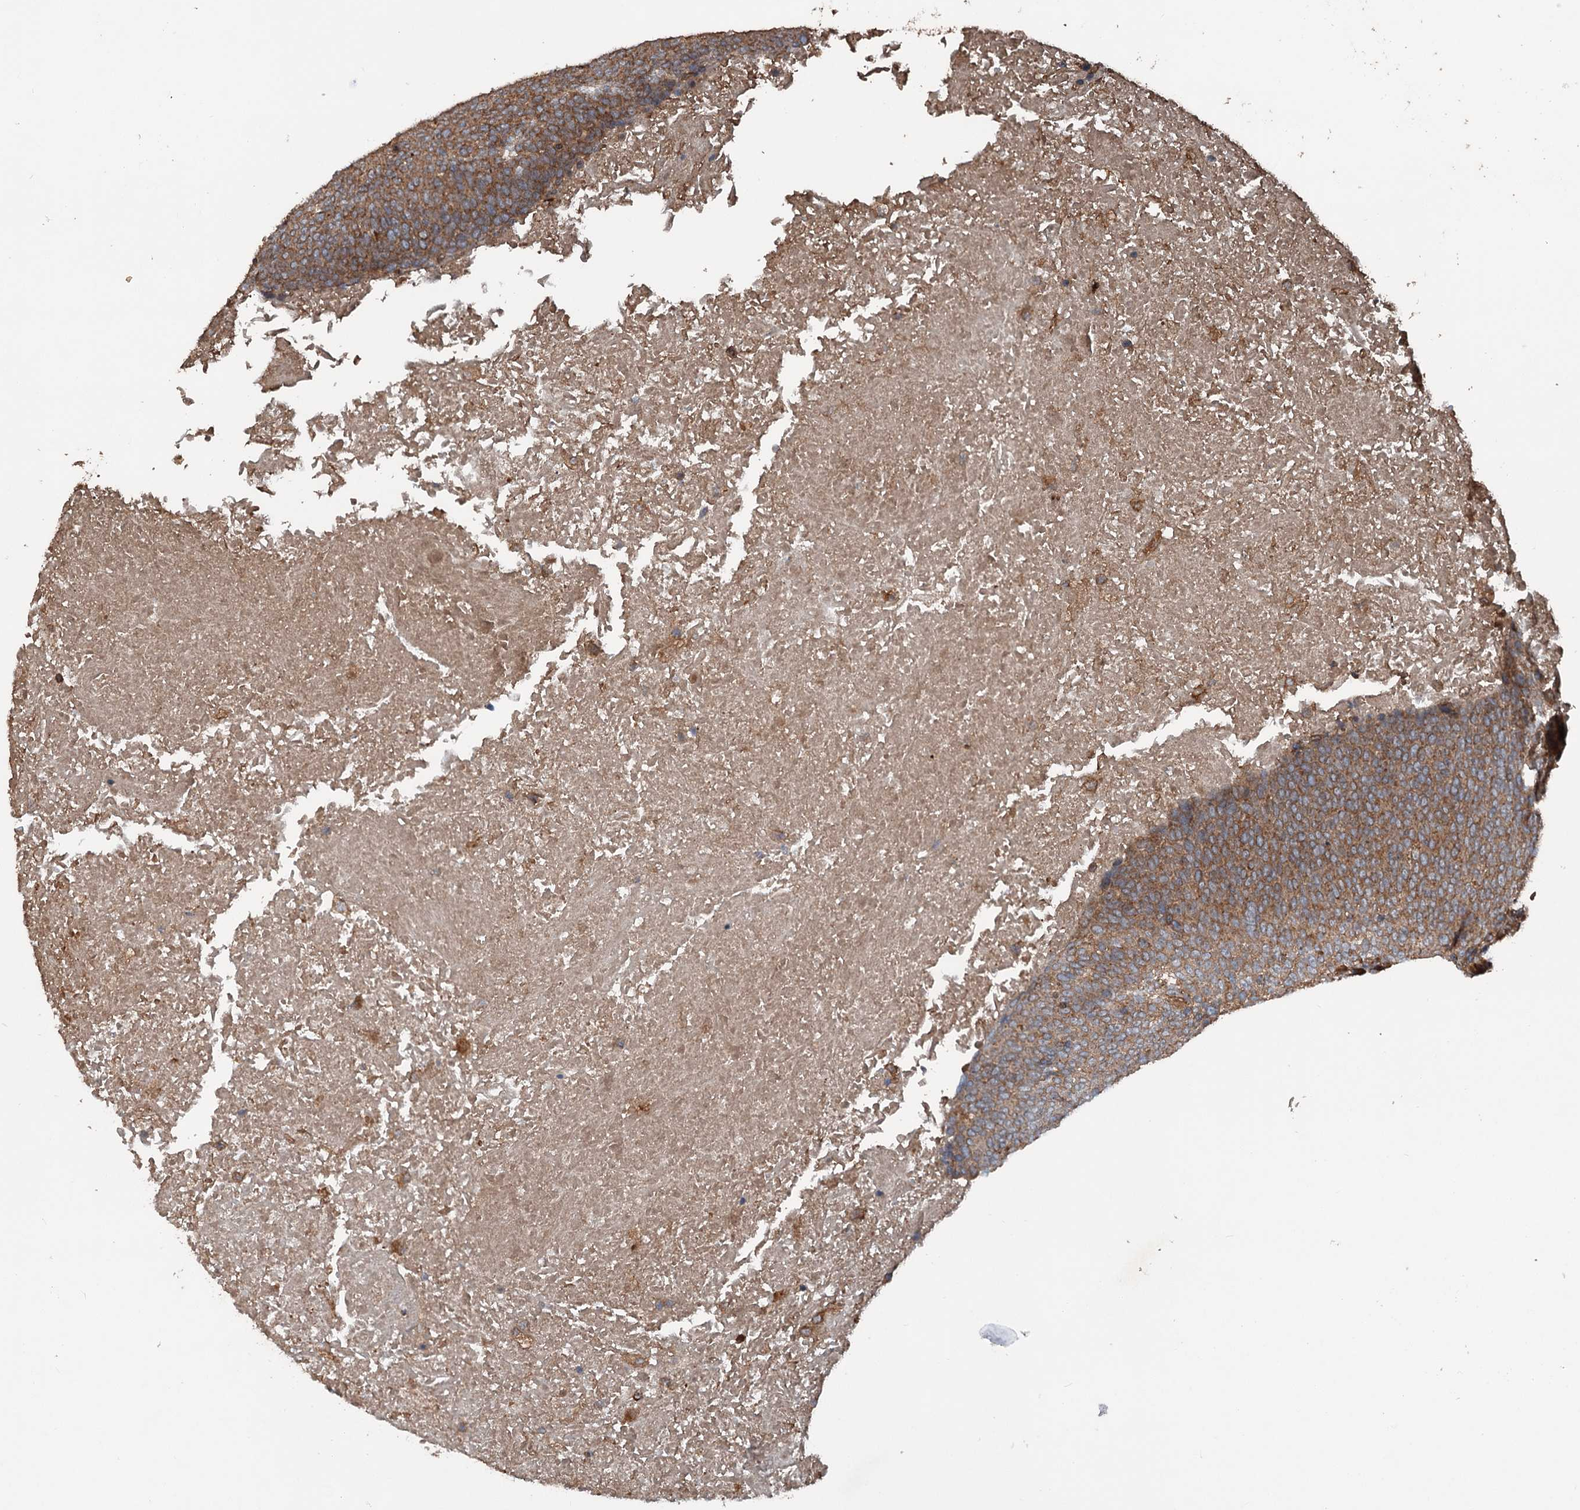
{"staining": {"intensity": "moderate", "quantity": ">75%", "location": "cytoplasmic/membranous"}, "tissue": "head and neck cancer", "cell_type": "Tumor cells", "image_type": "cancer", "snomed": [{"axis": "morphology", "description": "Squamous cell carcinoma, NOS"}, {"axis": "morphology", "description": "Squamous cell carcinoma, metastatic, NOS"}, {"axis": "topography", "description": "Lymph node"}, {"axis": "topography", "description": "Head-Neck"}], "caption": "DAB immunohistochemical staining of human head and neck cancer (squamous cell carcinoma) exhibits moderate cytoplasmic/membranous protein expression in approximately >75% of tumor cells.", "gene": "RNF214", "patient": {"sex": "male", "age": 62}}